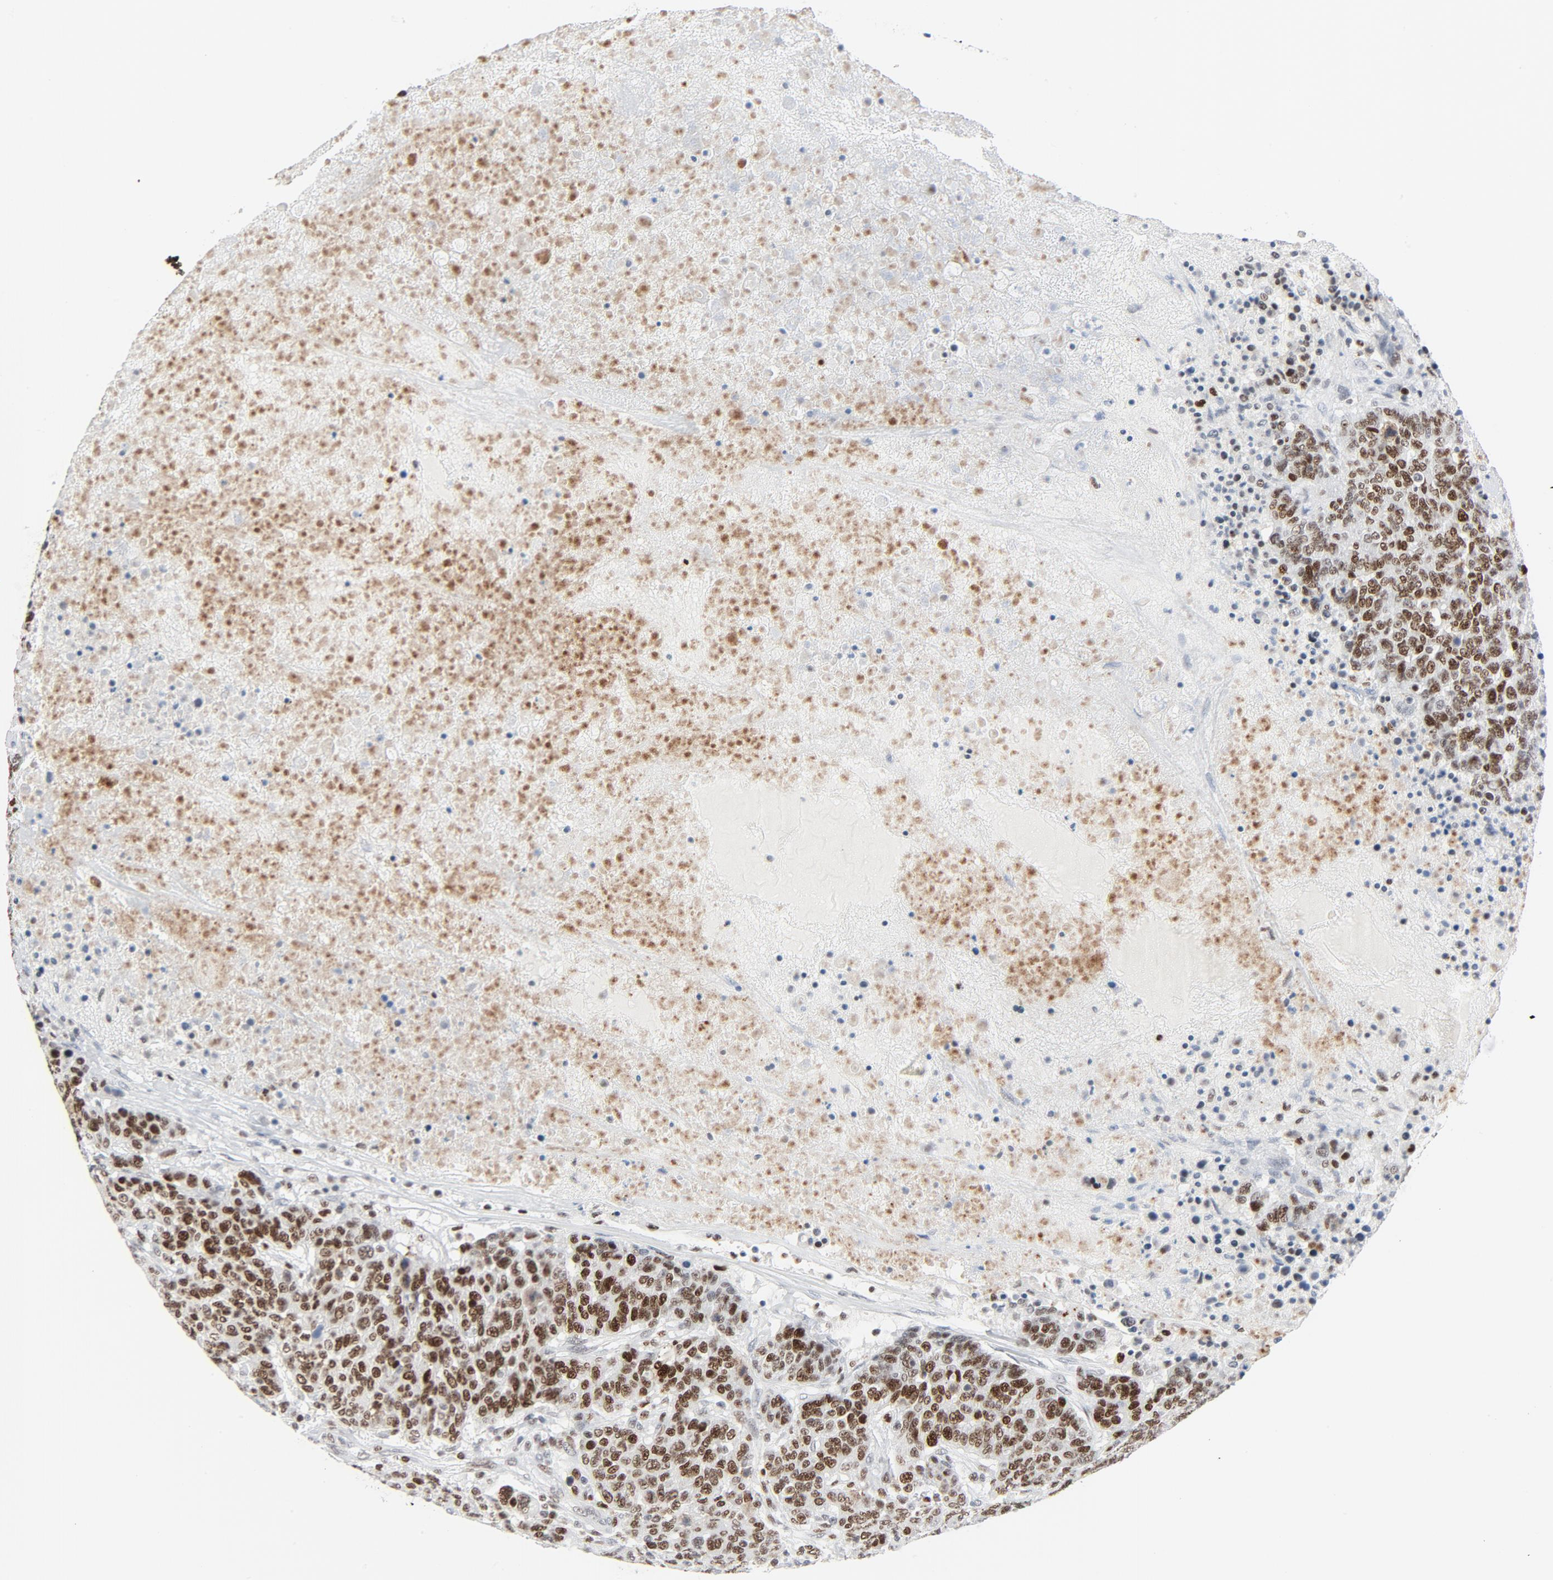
{"staining": {"intensity": "strong", "quantity": ">75%", "location": "nuclear"}, "tissue": "breast cancer", "cell_type": "Tumor cells", "image_type": "cancer", "snomed": [{"axis": "morphology", "description": "Duct carcinoma"}, {"axis": "topography", "description": "Breast"}], "caption": "High-power microscopy captured an immunohistochemistry (IHC) micrograph of breast cancer, revealing strong nuclear positivity in approximately >75% of tumor cells.", "gene": "POLD1", "patient": {"sex": "female", "age": 37}}